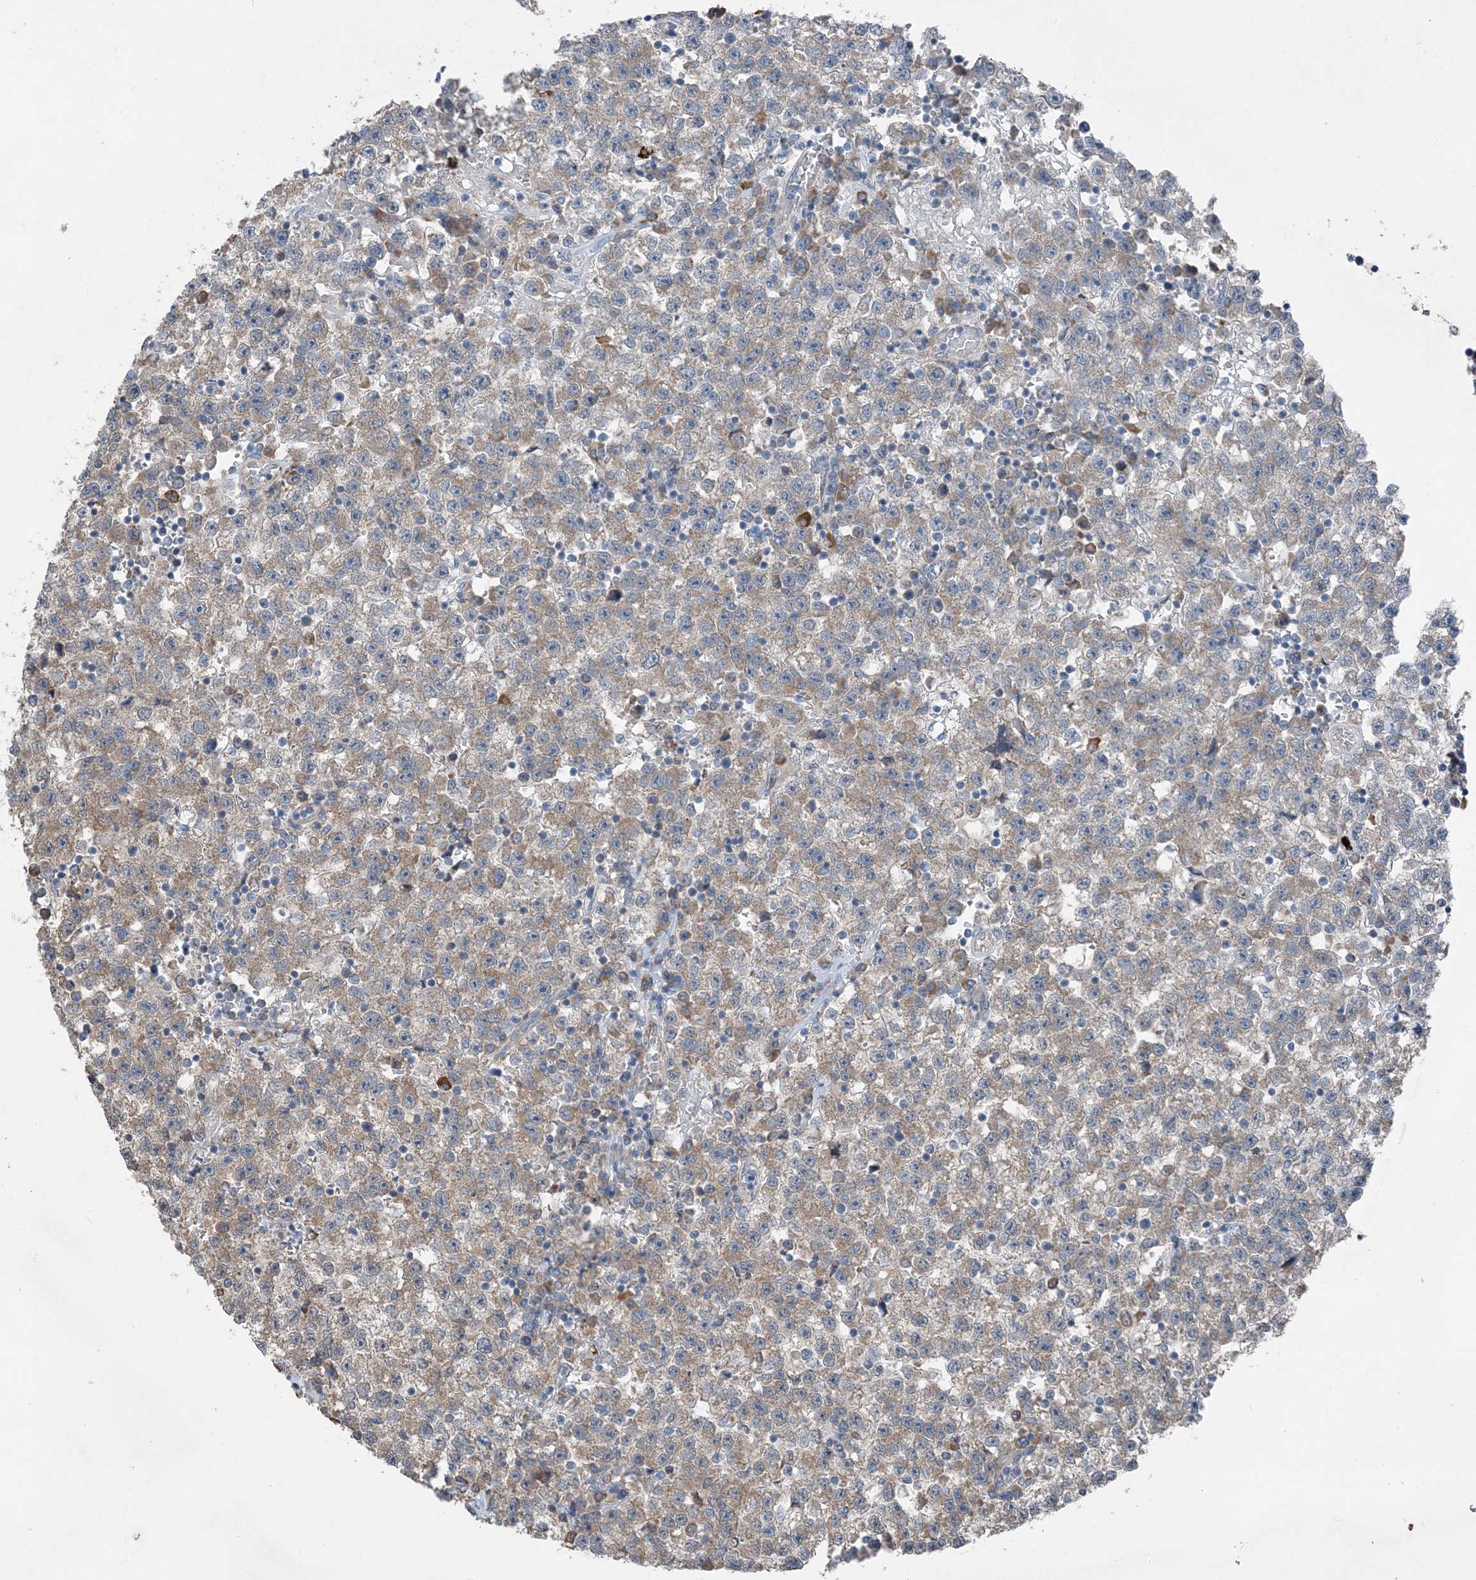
{"staining": {"intensity": "weak", "quantity": ">75%", "location": "cytoplasmic/membranous"}, "tissue": "testis cancer", "cell_type": "Tumor cells", "image_type": "cancer", "snomed": [{"axis": "morphology", "description": "Seminoma, NOS"}, {"axis": "topography", "description": "Testis"}], "caption": "Immunohistochemical staining of human testis cancer reveals low levels of weak cytoplasmic/membranous protein expression in approximately >75% of tumor cells.", "gene": "DHX30", "patient": {"sex": "male", "age": 22}}